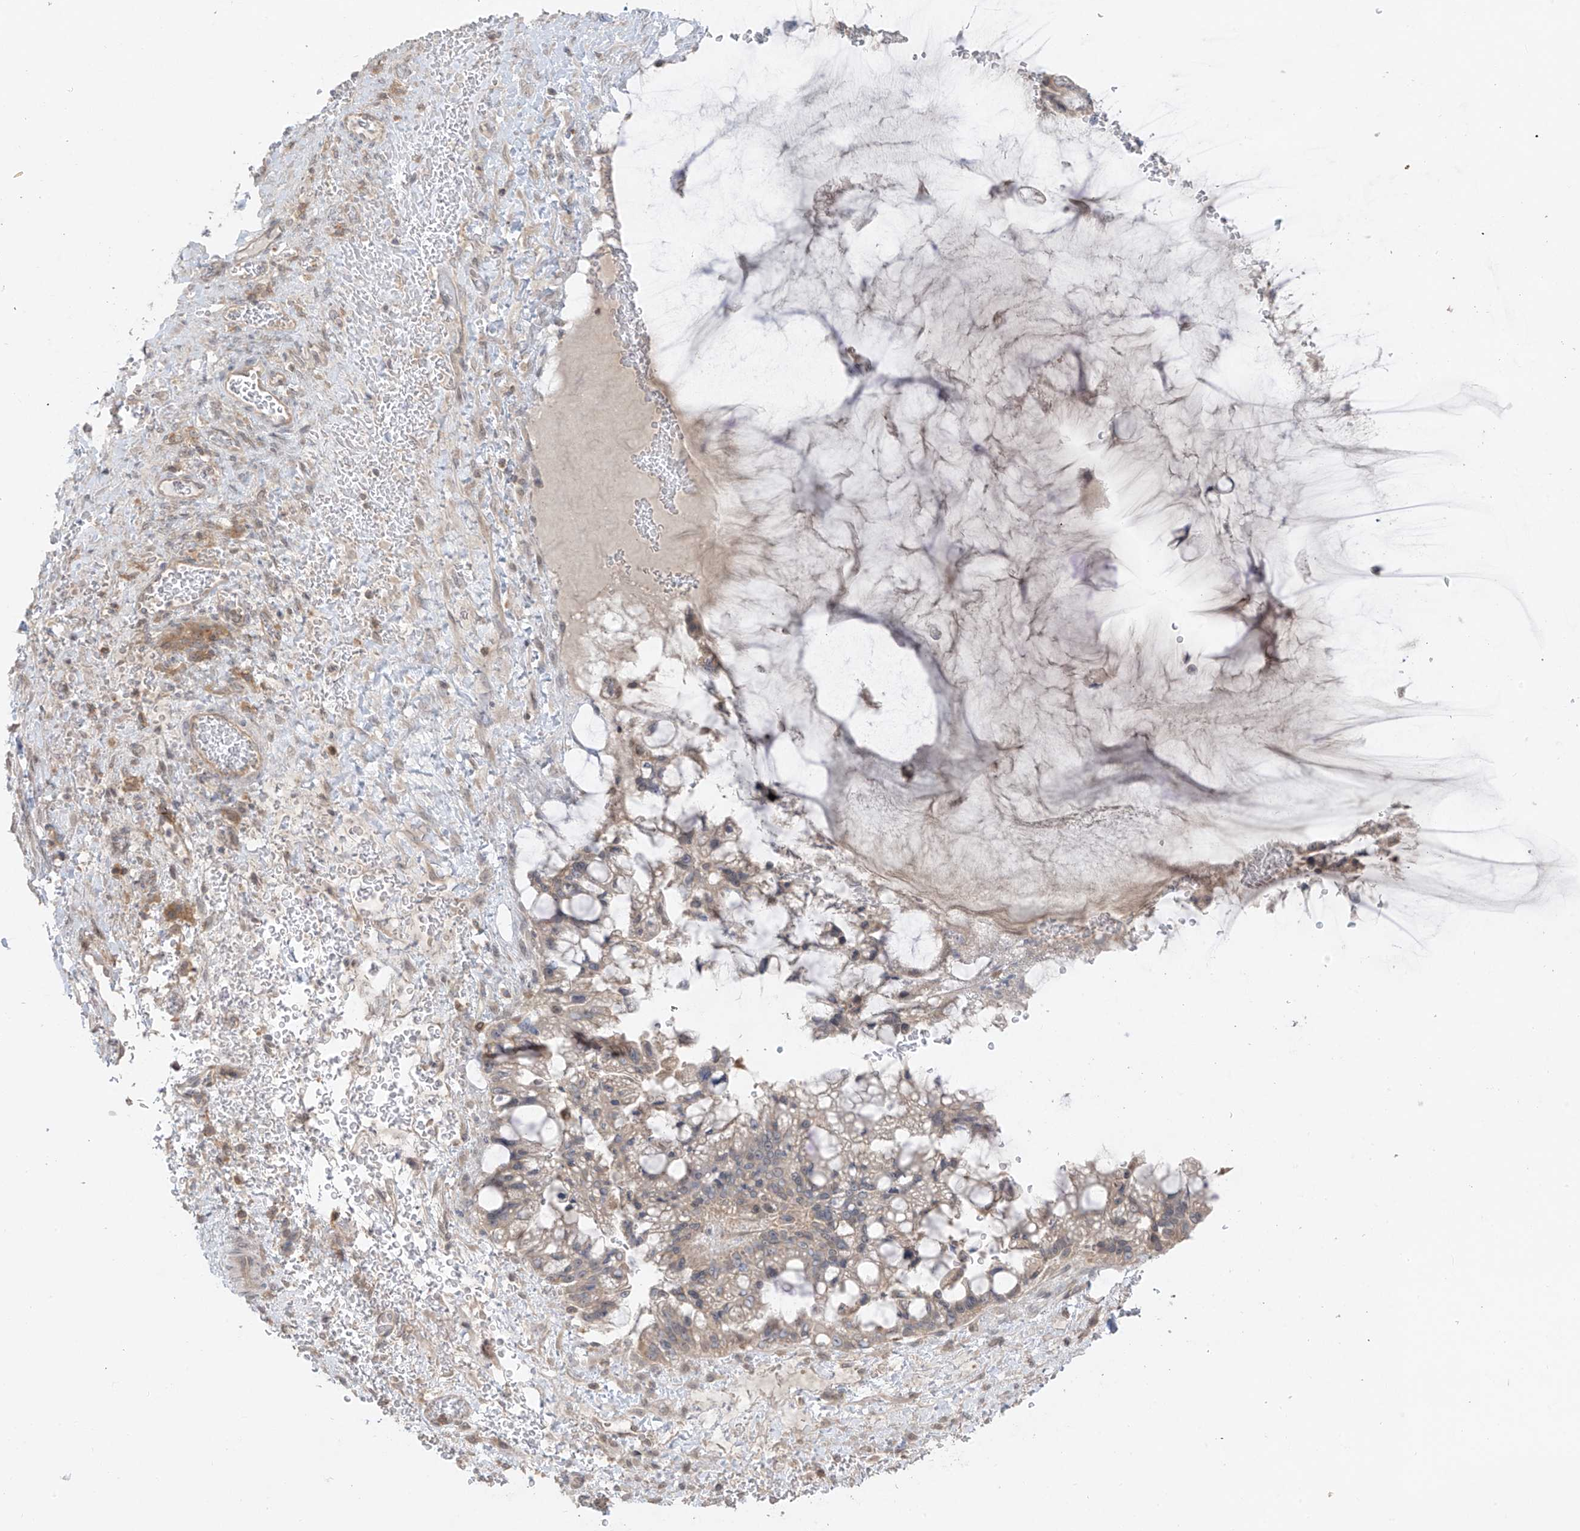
{"staining": {"intensity": "weak", "quantity": "<25%", "location": "cytoplasmic/membranous"}, "tissue": "ovarian cancer", "cell_type": "Tumor cells", "image_type": "cancer", "snomed": [{"axis": "morphology", "description": "Cystadenocarcinoma, mucinous, NOS"}, {"axis": "topography", "description": "Ovary"}], "caption": "IHC of ovarian cancer (mucinous cystadenocarcinoma) reveals no positivity in tumor cells.", "gene": "ANGEL2", "patient": {"sex": "female", "age": 37}}